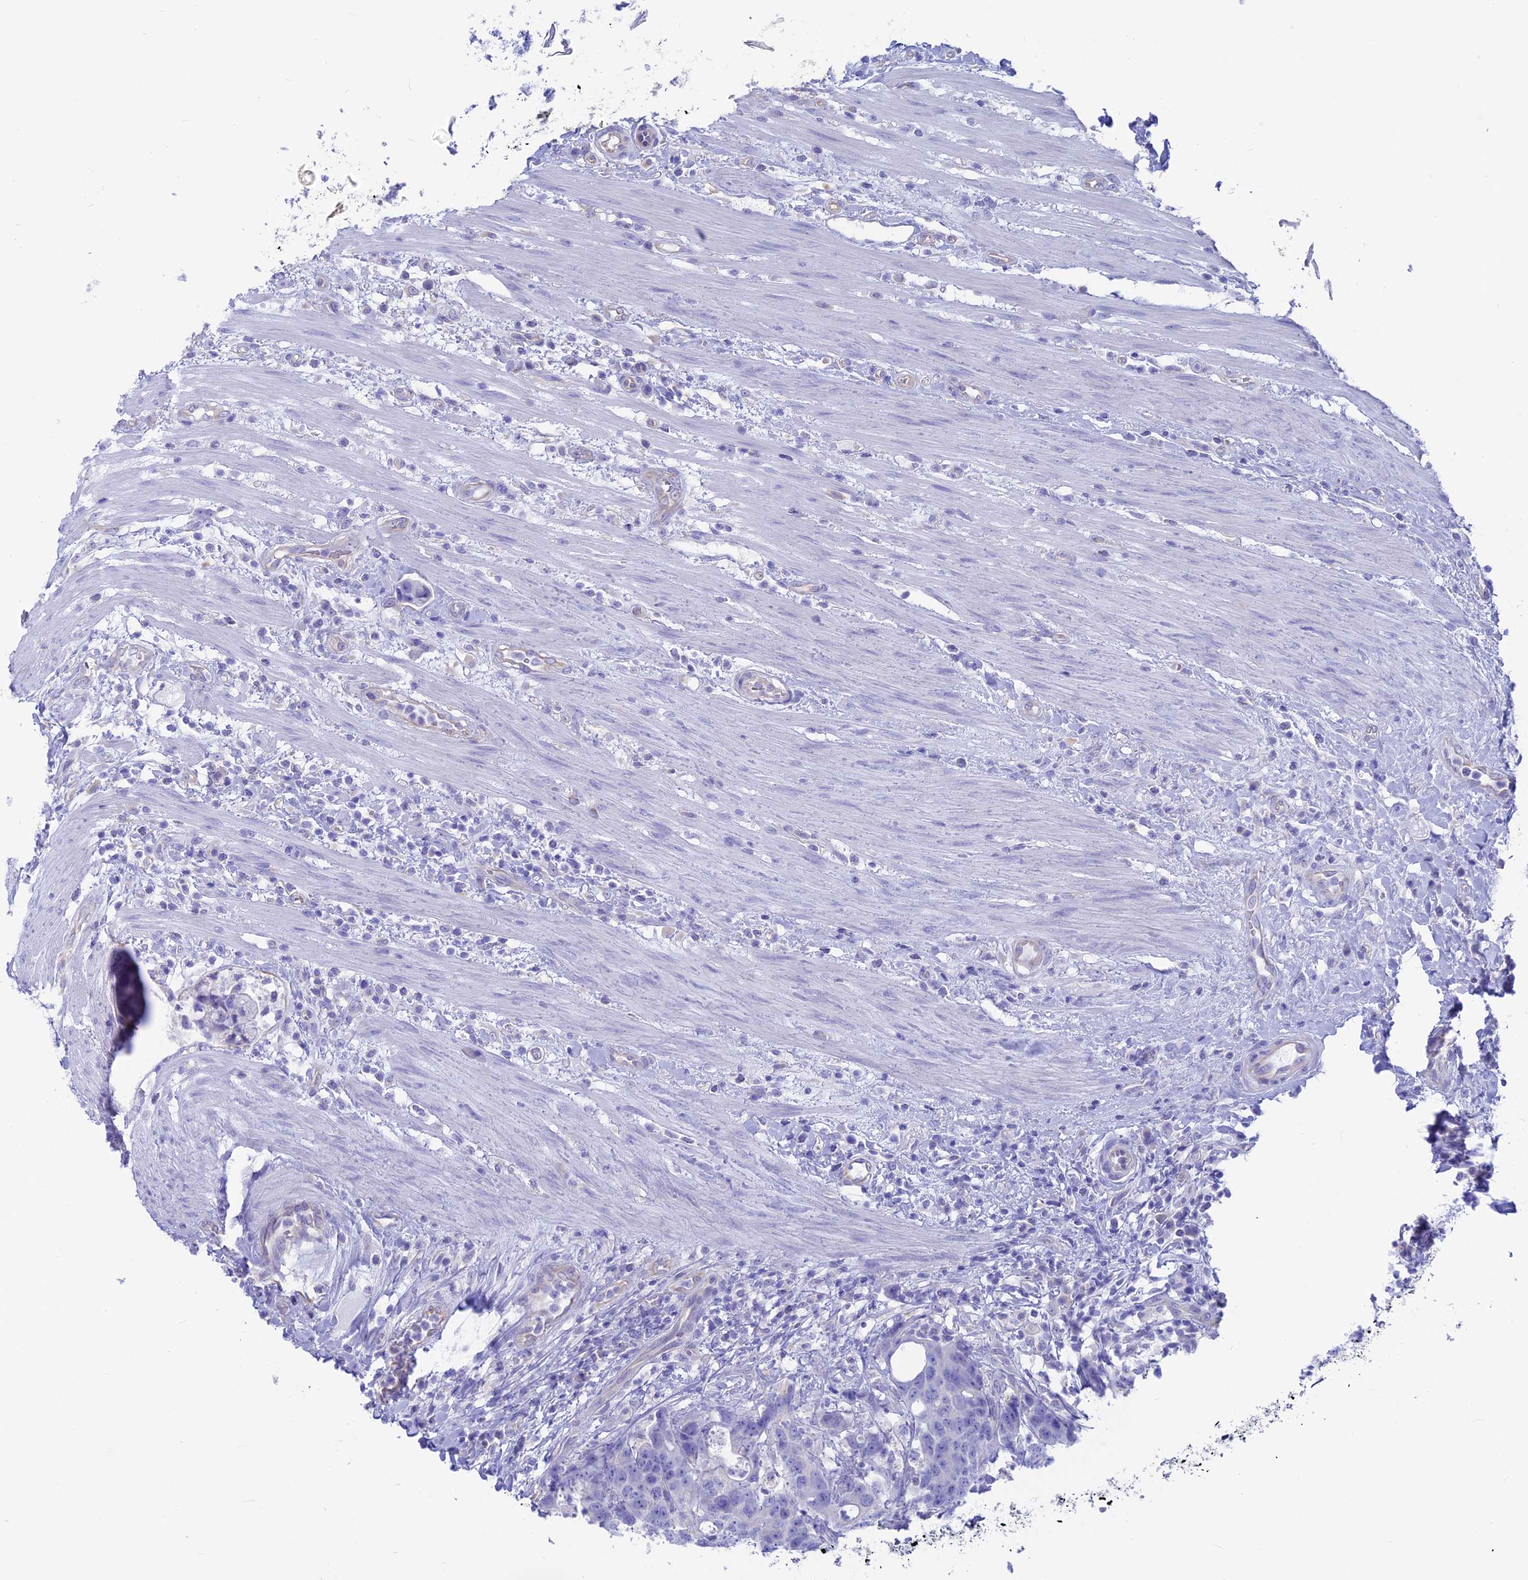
{"staining": {"intensity": "negative", "quantity": "none", "location": "none"}, "tissue": "colorectal cancer", "cell_type": "Tumor cells", "image_type": "cancer", "snomed": [{"axis": "morphology", "description": "Adenocarcinoma, NOS"}, {"axis": "topography", "description": "Colon"}], "caption": "Immunohistochemistry photomicrograph of neoplastic tissue: colorectal adenocarcinoma stained with DAB (3,3'-diaminobenzidine) shows no significant protein staining in tumor cells. (DAB IHC visualized using brightfield microscopy, high magnification).", "gene": "GNGT2", "patient": {"sex": "female", "age": 82}}